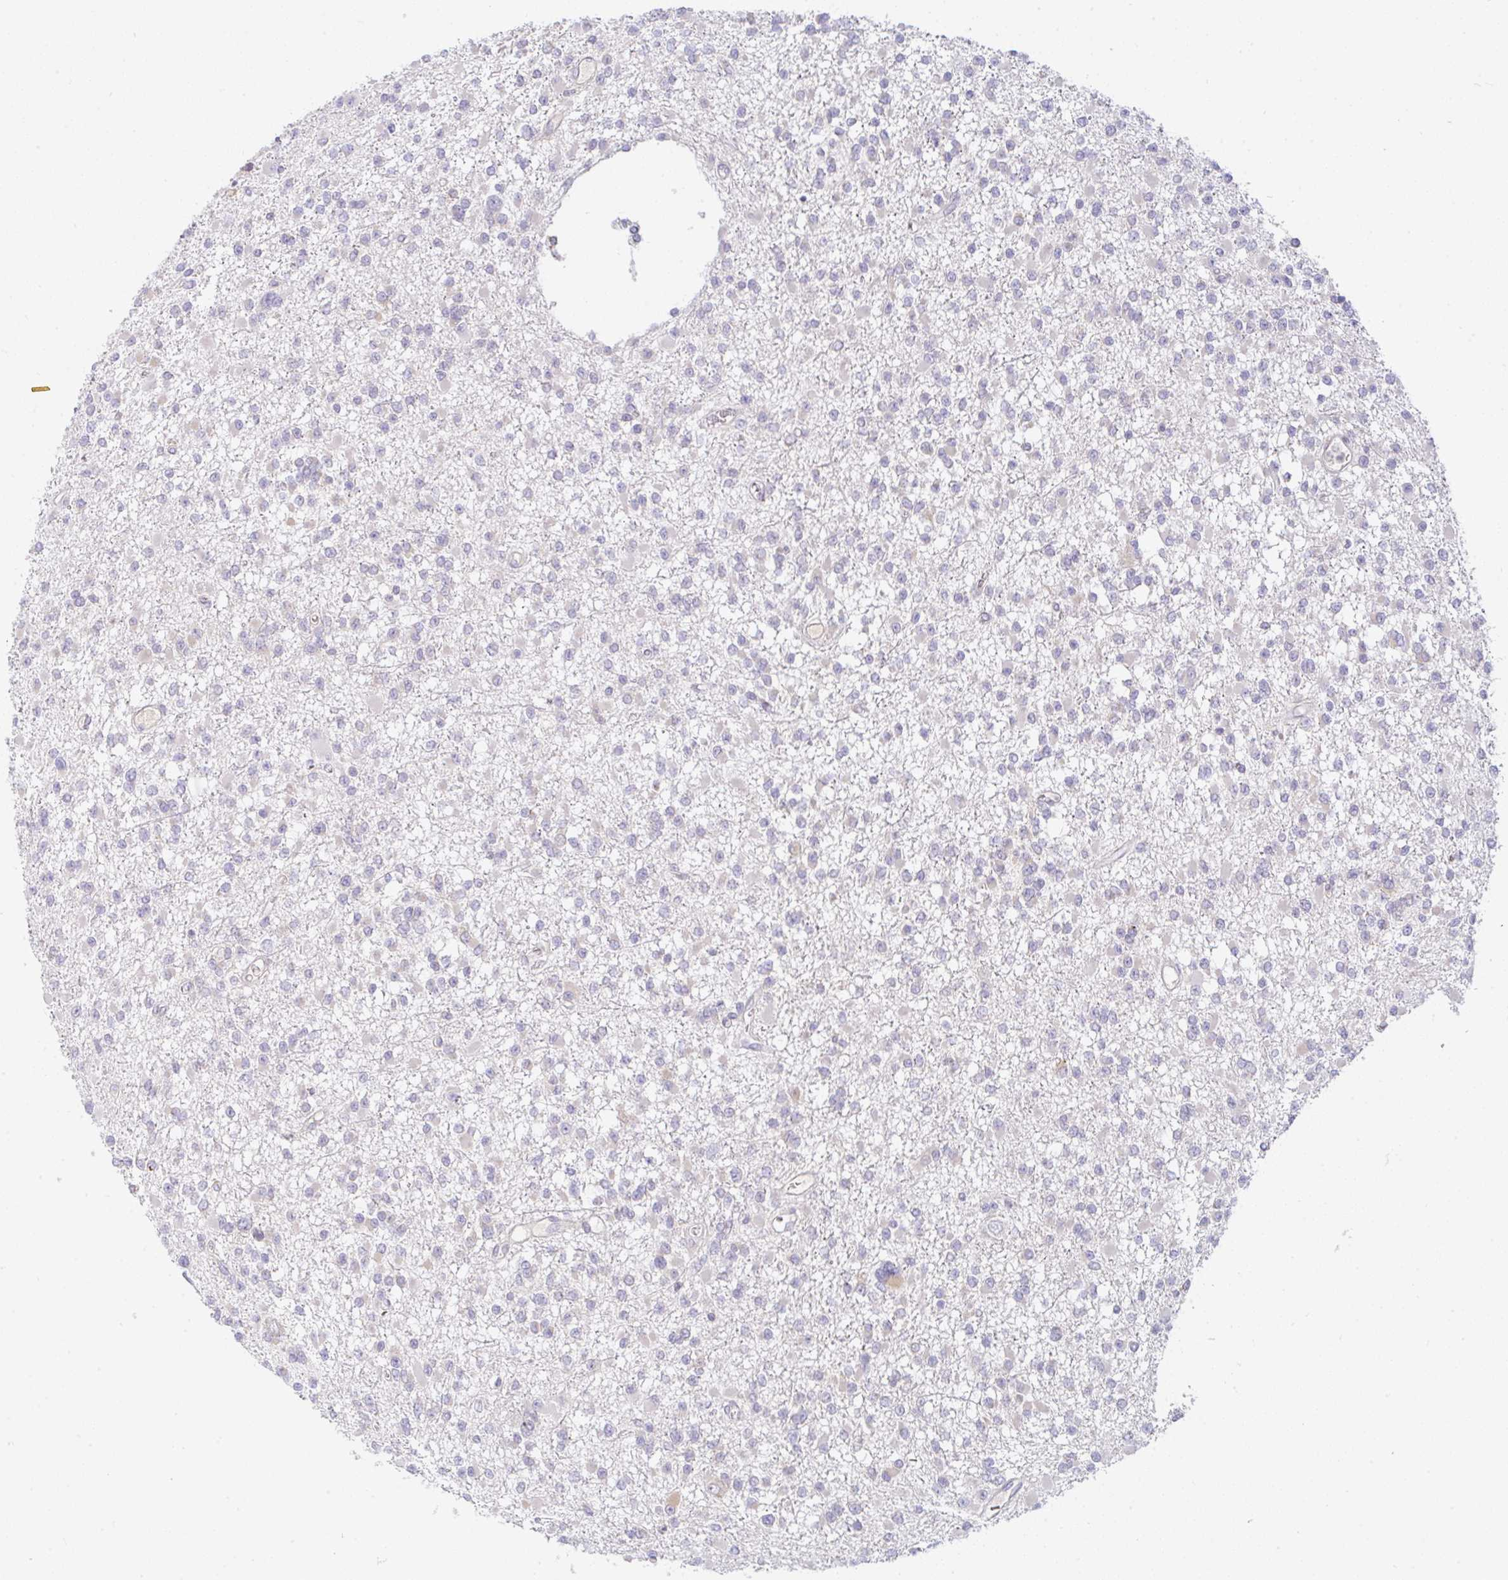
{"staining": {"intensity": "negative", "quantity": "none", "location": "none"}, "tissue": "glioma", "cell_type": "Tumor cells", "image_type": "cancer", "snomed": [{"axis": "morphology", "description": "Glioma, malignant, Low grade"}, {"axis": "topography", "description": "Brain"}], "caption": "The image demonstrates no significant expression in tumor cells of malignant low-grade glioma.", "gene": "DERL2", "patient": {"sex": "female", "age": 22}}